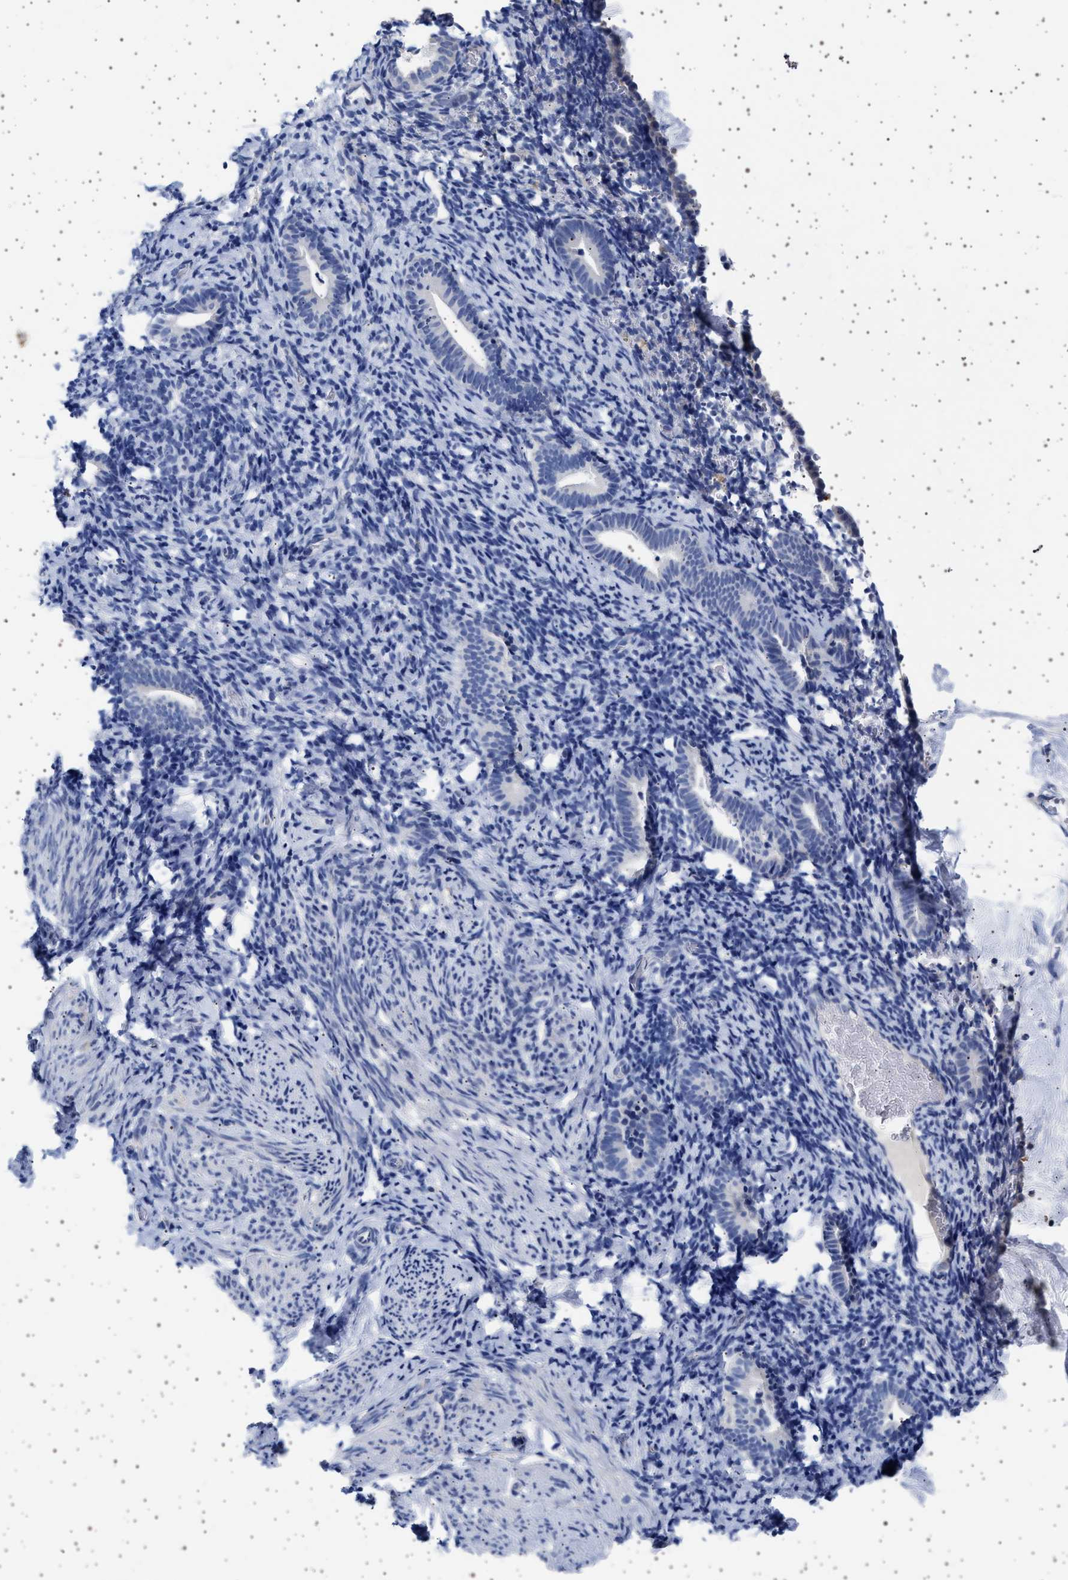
{"staining": {"intensity": "negative", "quantity": "none", "location": "none"}, "tissue": "endometrium", "cell_type": "Cells in endometrial stroma", "image_type": "normal", "snomed": [{"axis": "morphology", "description": "Normal tissue, NOS"}, {"axis": "topography", "description": "Endometrium"}], "caption": "DAB immunohistochemical staining of normal endometrium shows no significant positivity in cells in endometrial stroma.", "gene": "TRMT10B", "patient": {"sex": "female", "age": 51}}